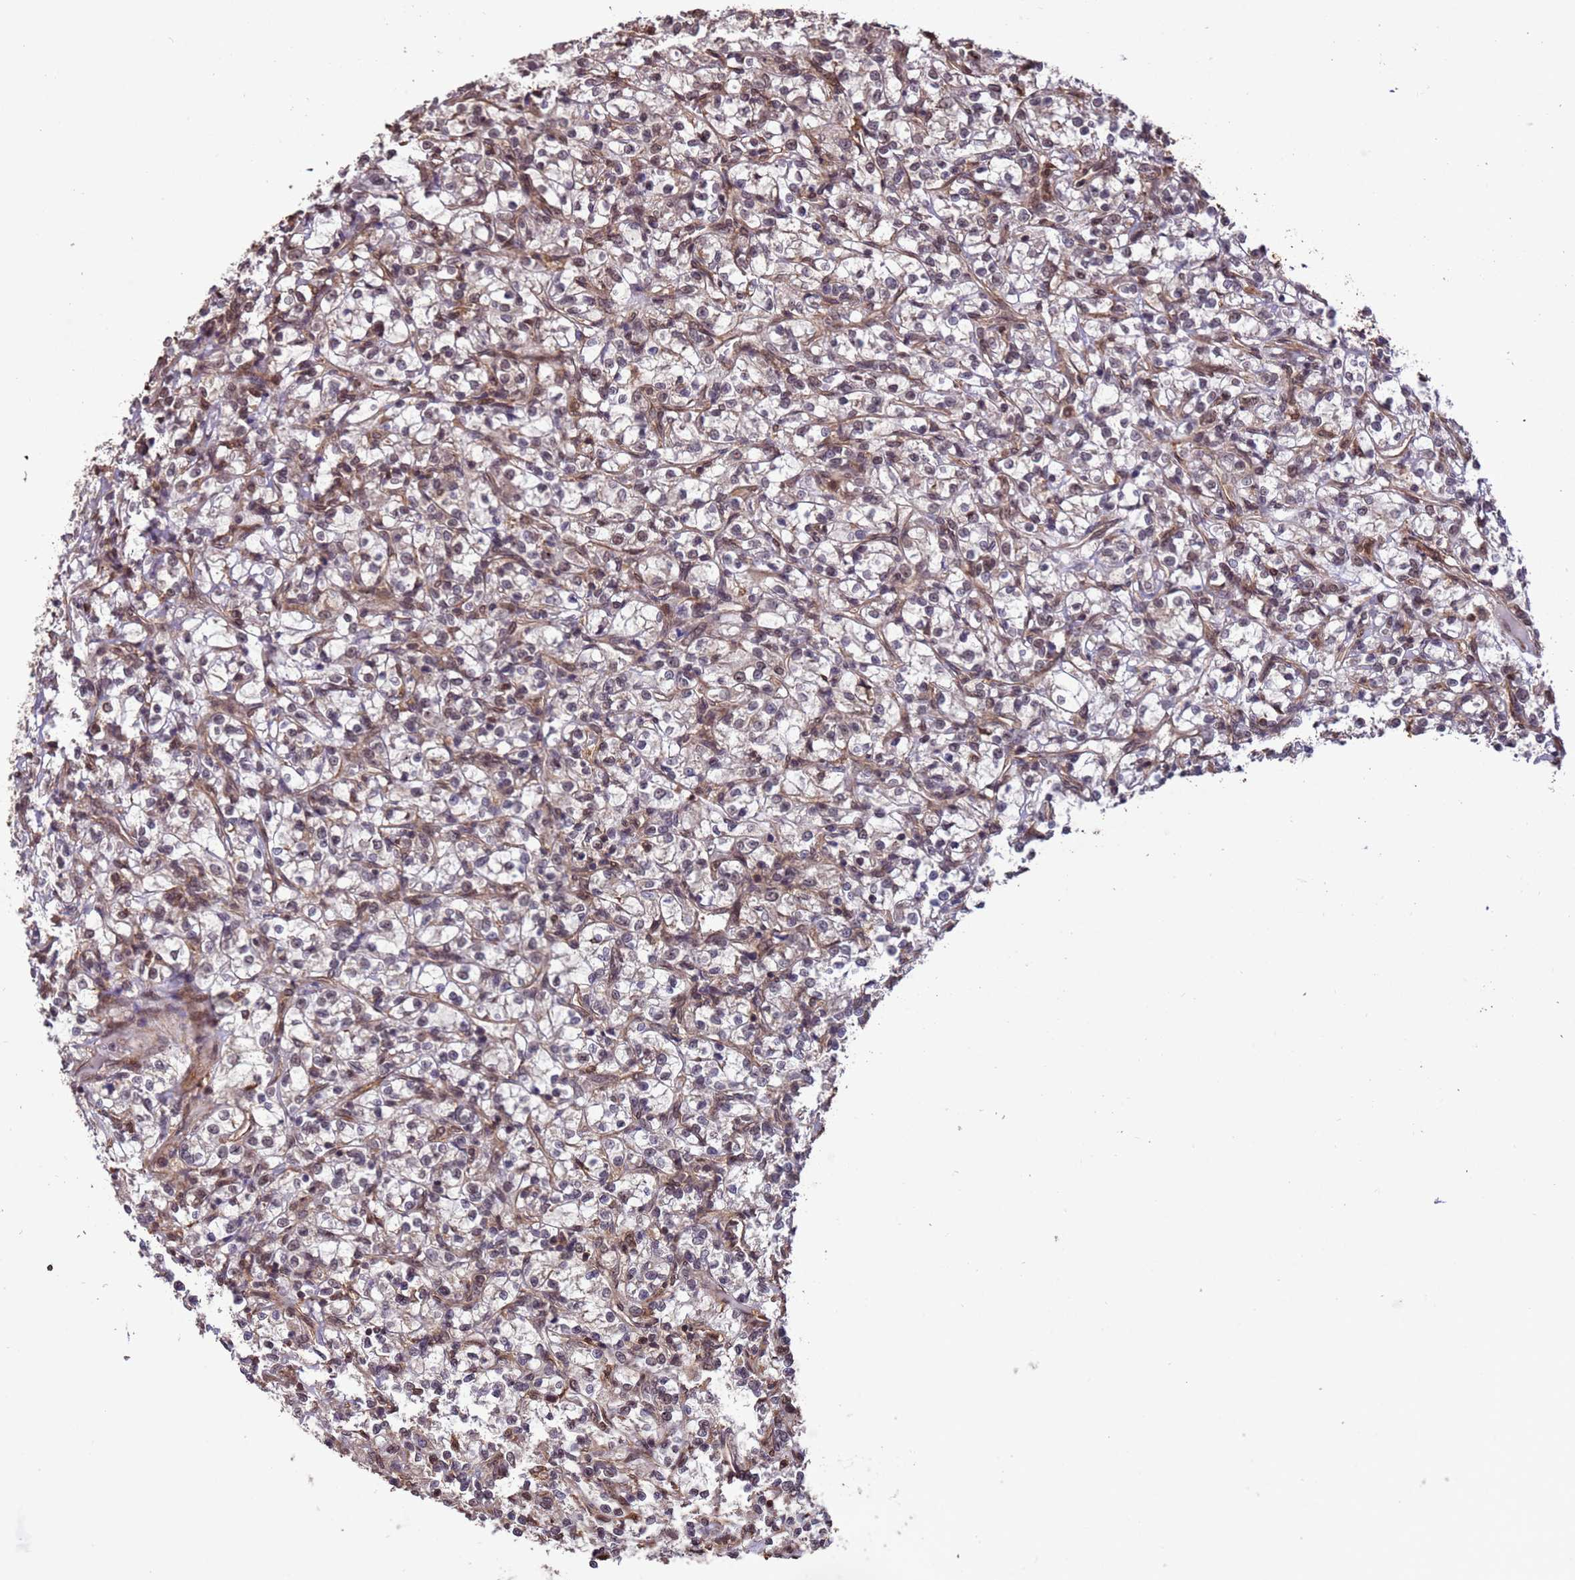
{"staining": {"intensity": "moderate", "quantity": "25%-75%", "location": "nuclear"}, "tissue": "renal cancer", "cell_type": "Tumor cells", "image_type": "cancer", "snomed": [{"axis": "morphology", "description": "Adenocarcinoma, NOS"}, {"axis": "topography", "description": "Kidney"}], "caption": "Immunohistochemical staining of renal cancer shows moderate nuclear protein staining in approximately 25%-75% of tumor cells.", "gene": "VSTM4", "patient": {"sex": "female", "age": 69}}